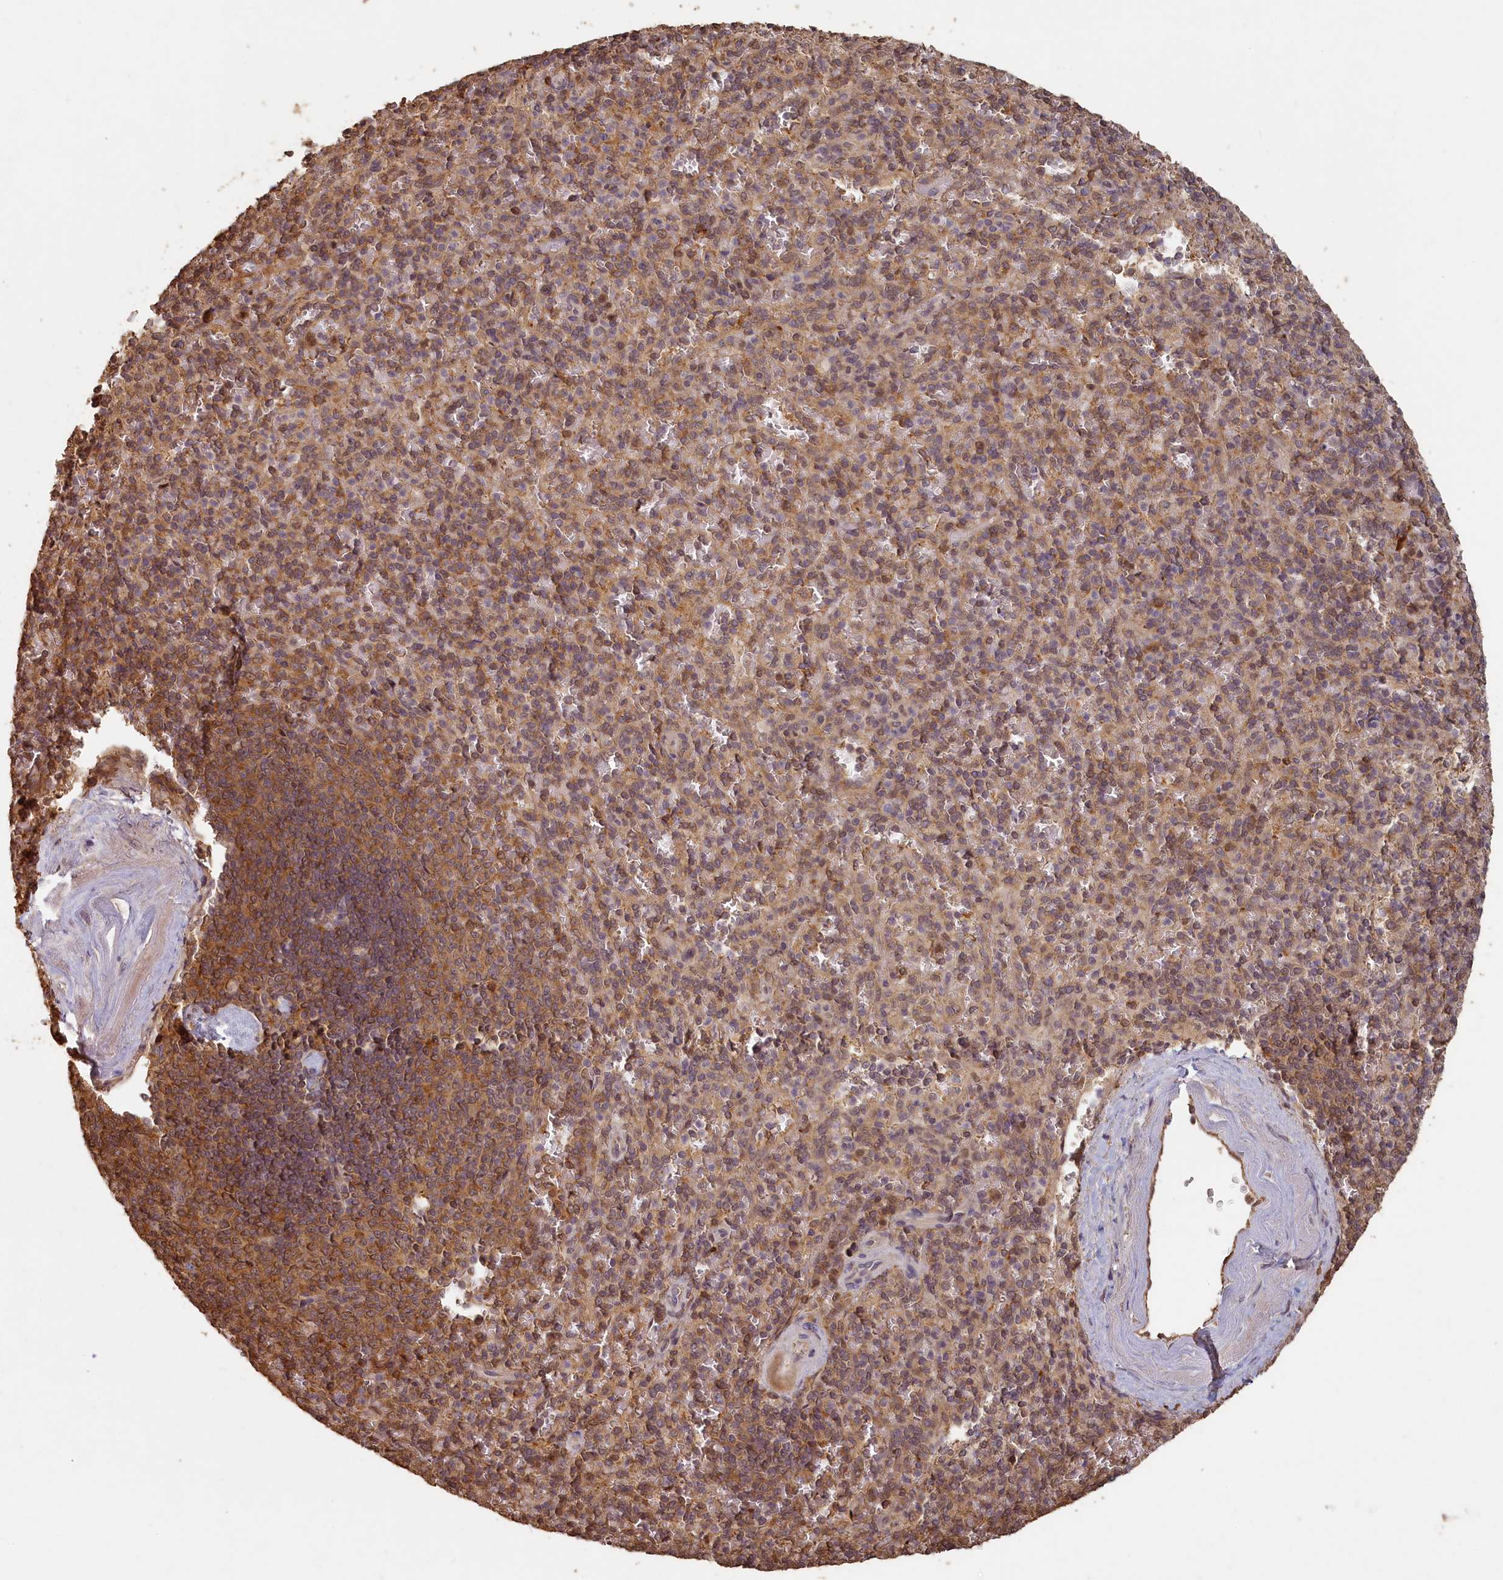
{"staining": {"intensity": "moderate", "quantity": "<25%", "location": "cytoplasmic/membranous"}, "tissue": "spleen", "cell_type": "Cells in red pulp", "image_type": "normal", "snomed": [{"axis": "morphology", "description": "Normal tissue, NOS"}, {"axis": "topography", "description": "Spleen"}], "caption": "Brown immunohistochemical staining in normal spleen demonstrates moderate cytoplasmic/membranous positivity in about <25% of cells in red pulp.", "gene": "MADD", "patient": {"sex": "male", "age": 82}}